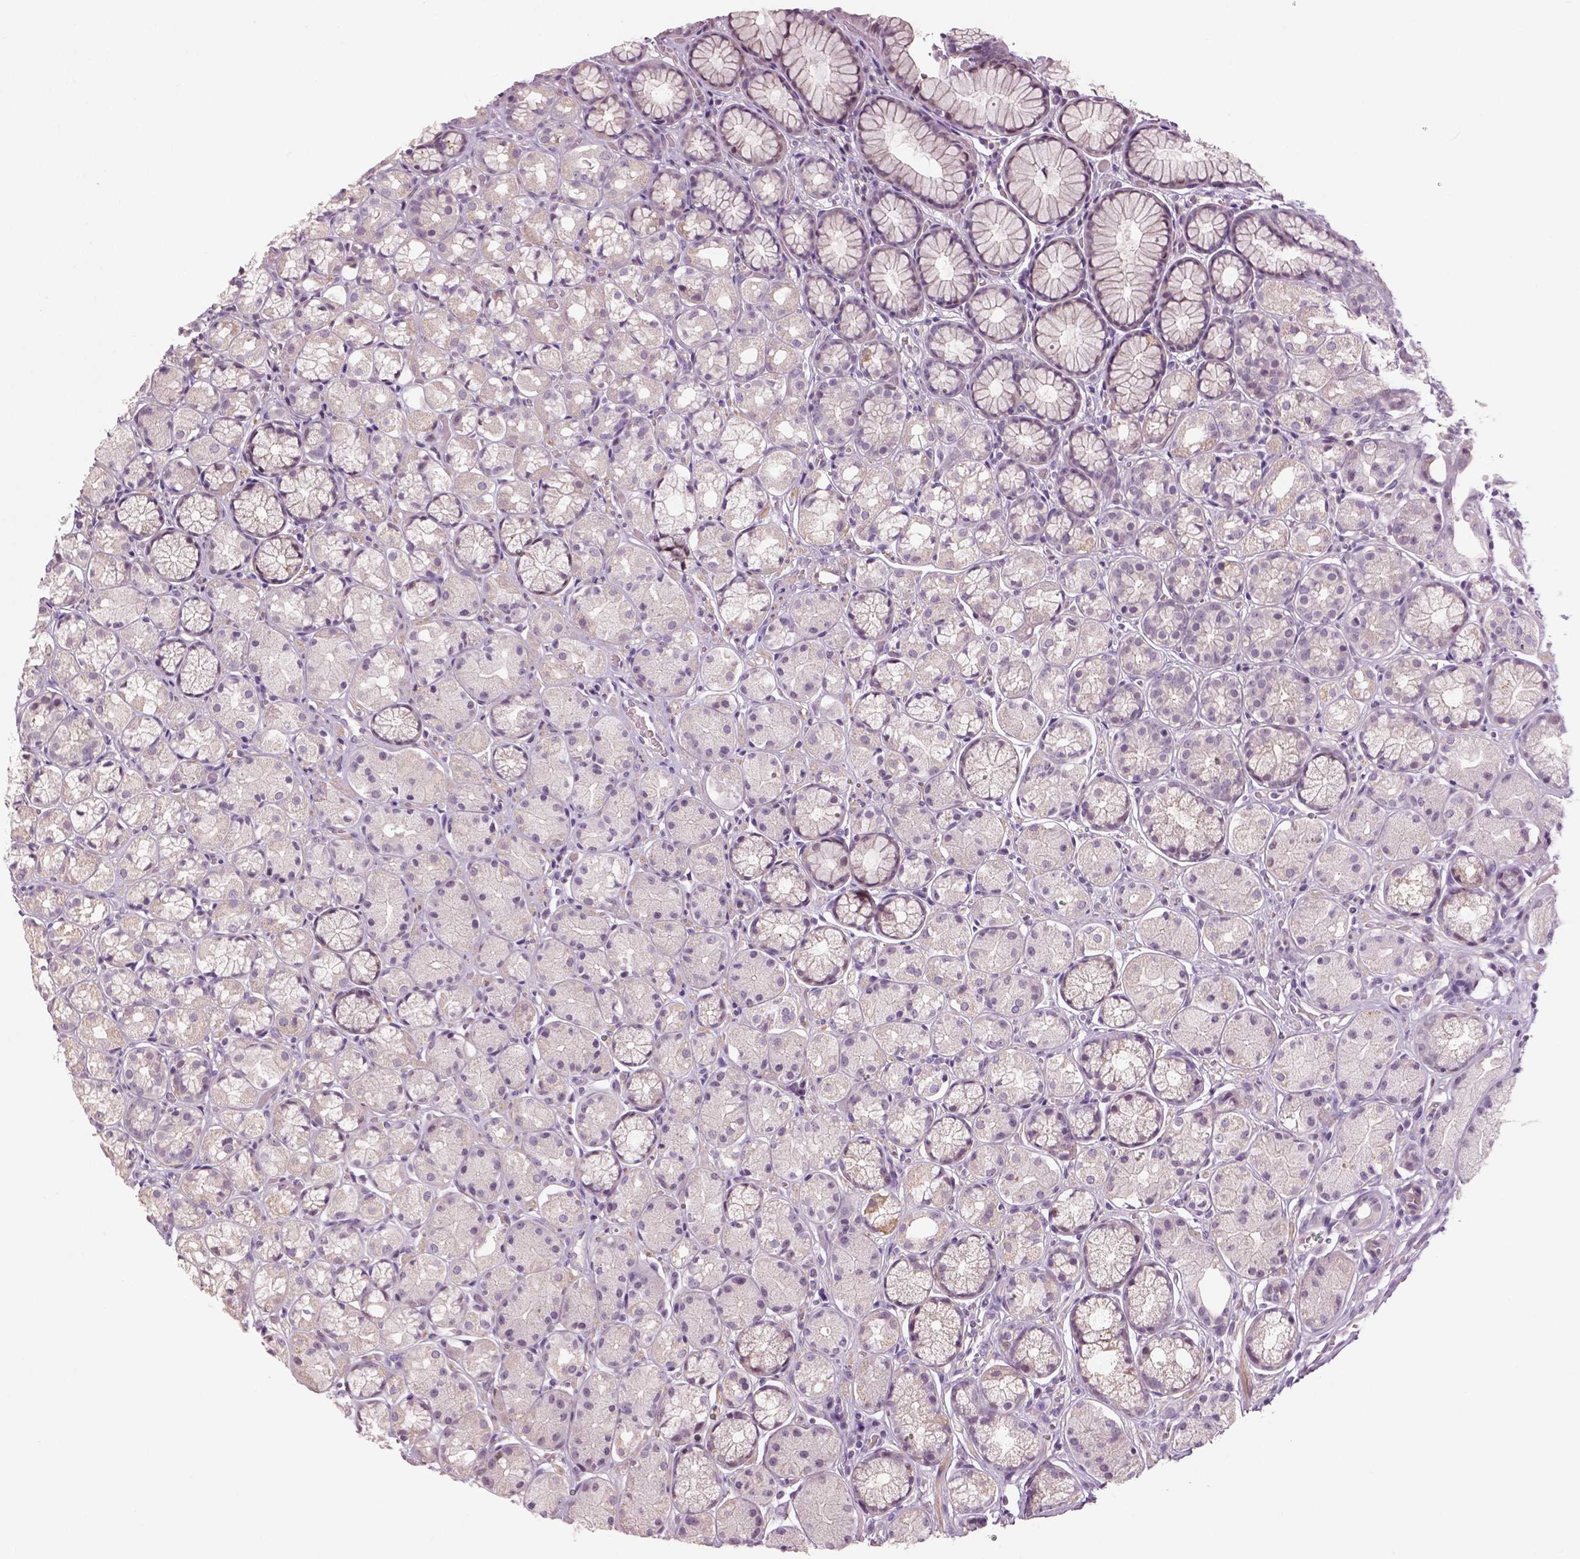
{"staining": {"intensity": "negative", "quantity": "none", "location": "none"}, "tissue": "stomach", "cell_type": "Glandular cells", "image_type": "normal", "snomed": [{"axis": "morphology", "description": "Normal tissue, NOS"}, {"axis": "topography", "description": "Stomach"}], "caption": "IHC micrograph of unremarkable stomach stained for a protein (brown), which exhibits no expression in glandular cells.", "gene": "NECAB1", "patient": {"sex": "male", "age": 70}}